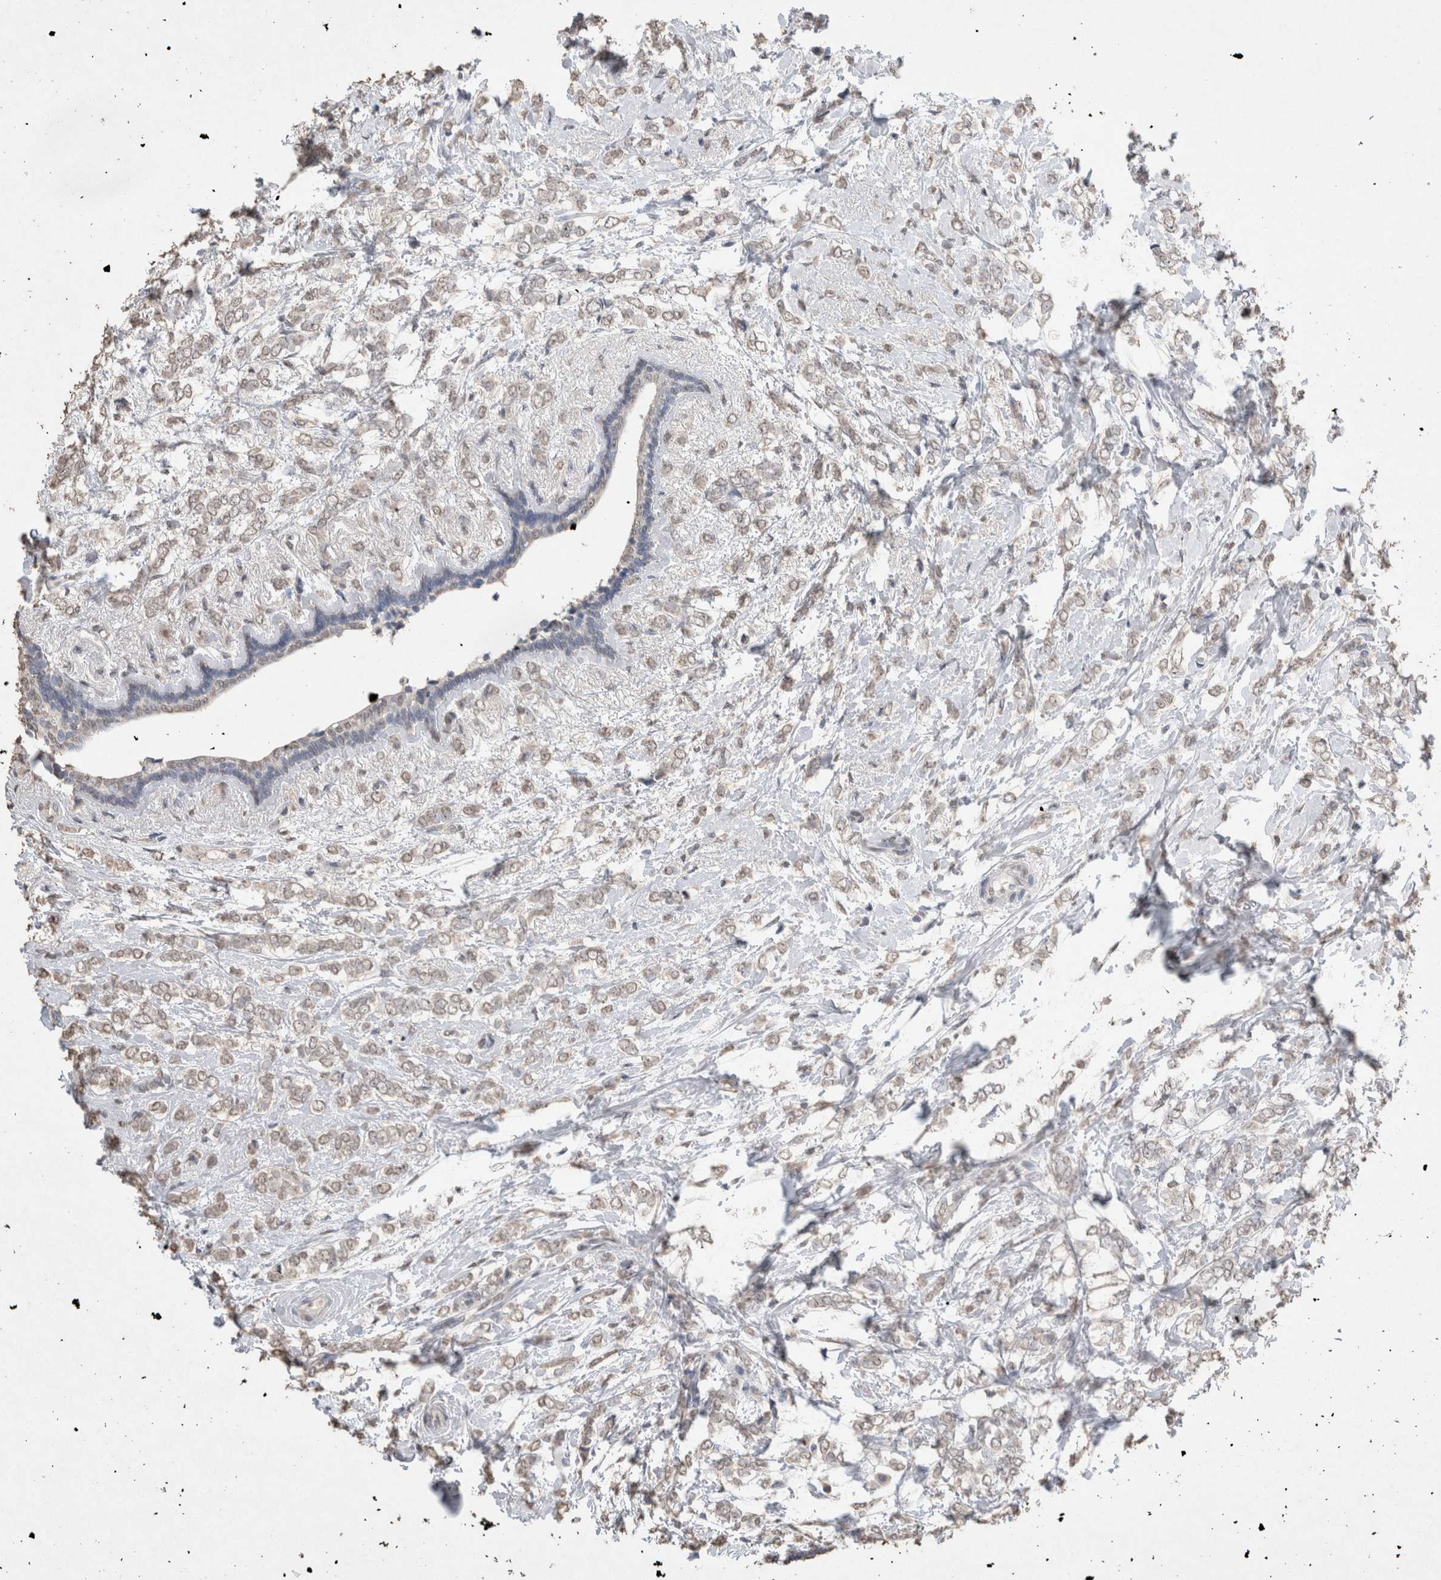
{"staining": {"intensity": "weak", "quantity": ">75%", "location": "nuclear"}, "tissue": "breast cancer", "cell_type": "Tumor cells", "image_type": "cancer", "snomed": [{"axis": "morphology", "description": "Normal tissue, NOS"}, {"axis": "morphology", "description": "Lobular carcinoma"}, {"axis": "topography", "description": "Breast"}], "caption": "DAB immunohistochemical staining of human breast cancer (lobular carcinoma) shows weak nuclear protein positivity in about >75% of tumor cells. The protein of interest is stained brown, and the nuclei are stained in blue (DAB IHC with brightfield microscopy, high magnification).", "gene": "LGALS2", "patient": {"sex": "female", "age": 47}}